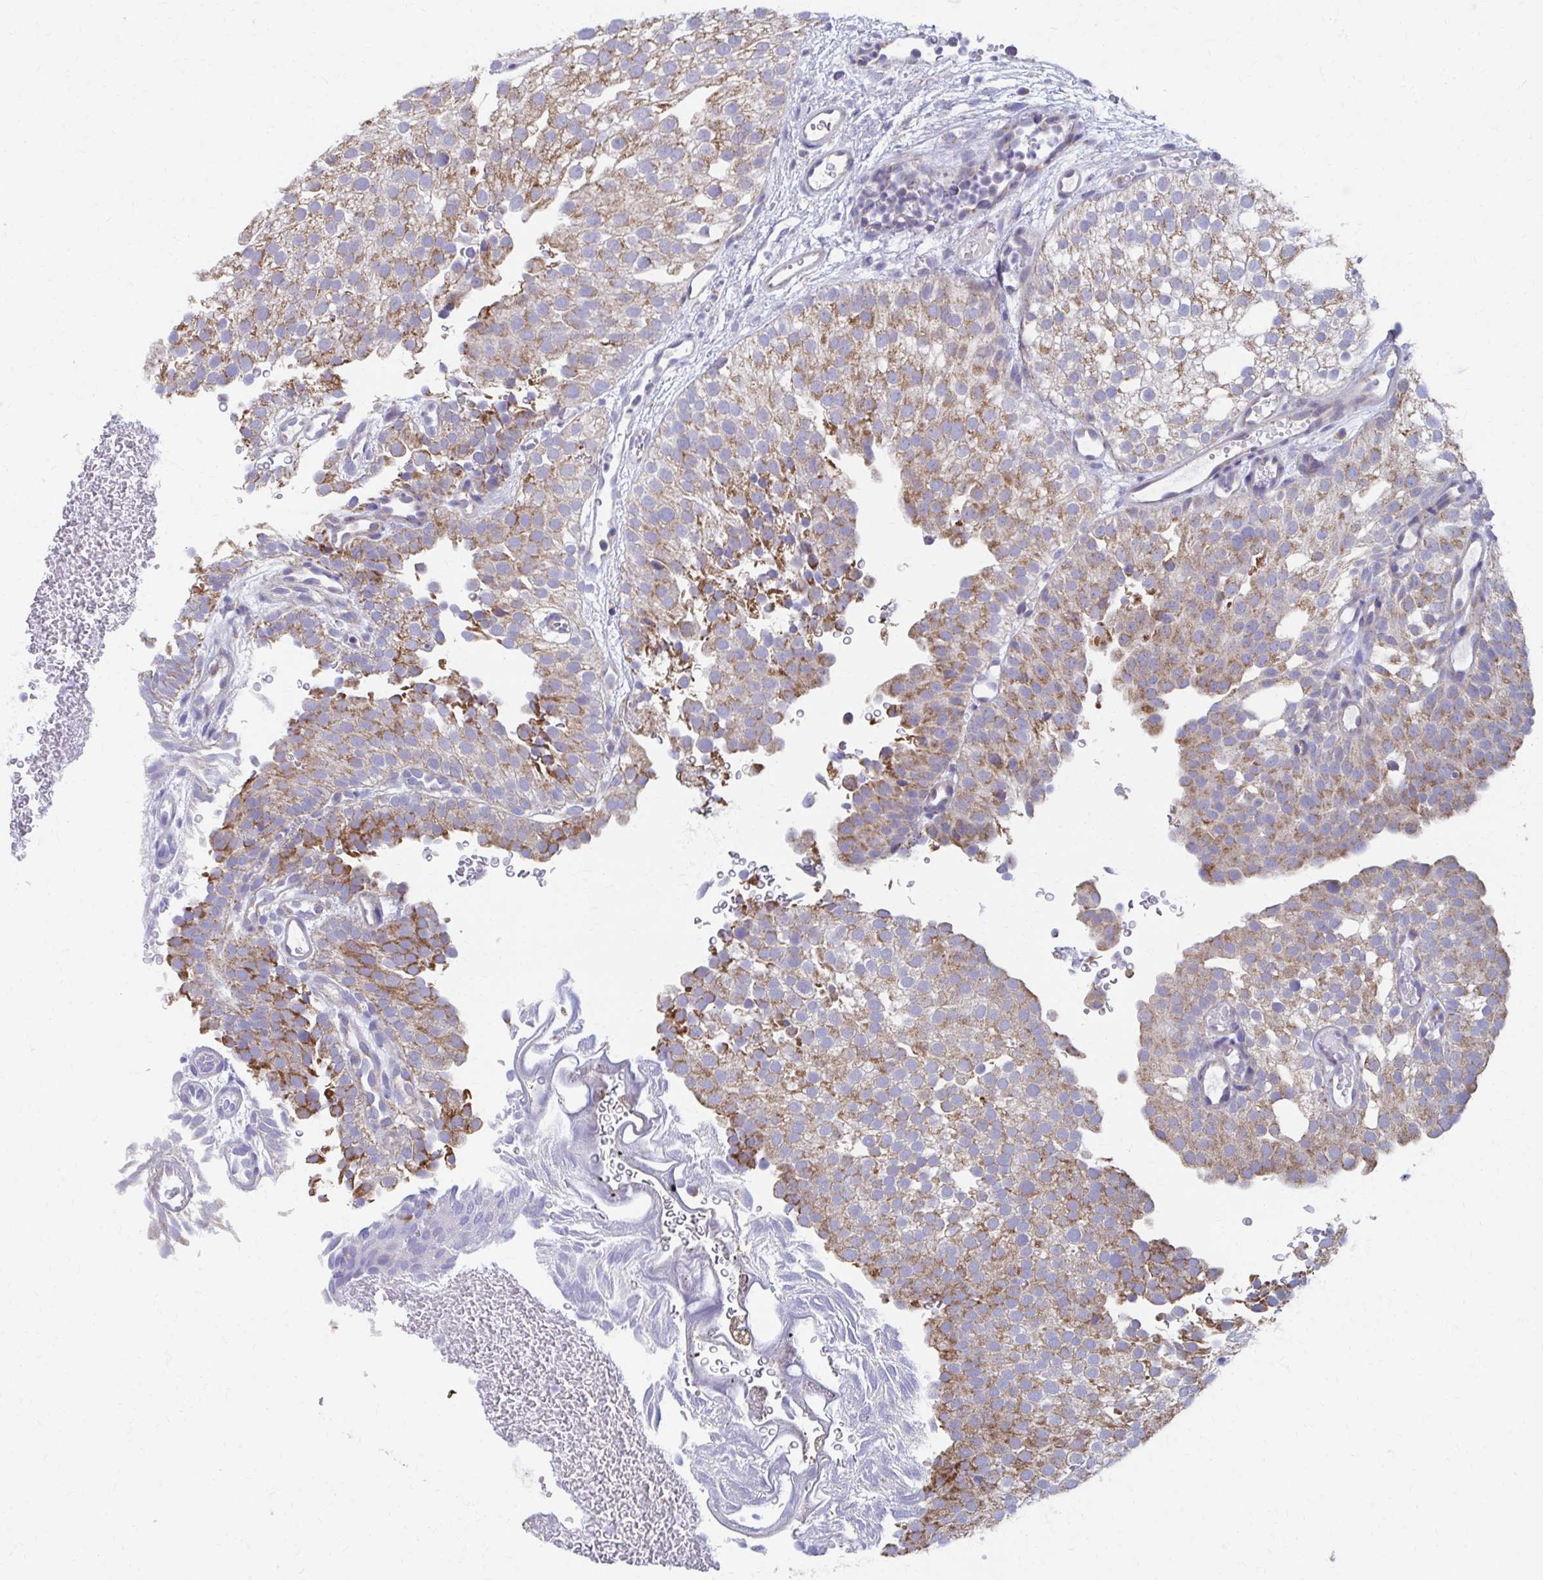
{"staining": {"intensity": "moderate", "quantity": "25%-75%", "location": "cytoplasmic/membranous"}, "tissue": "urothelial cancer", "cell_type": "Tumor cells", "image_type": "cancer", "snomed": [{"axis": "morphology", "description": "Urothelial carcinoma, Low grade"}, {"axis": "topography", "description": "Urinary bladder"}], "caption": "The micrograph reveals a brown stain indicating the presence of a protein in the cytoplasmic/membranous of tumor cells in low-grade urothelial carcinoma.", "gene": "RCC1L", "patient": {"sex": "male", "age": 78}}